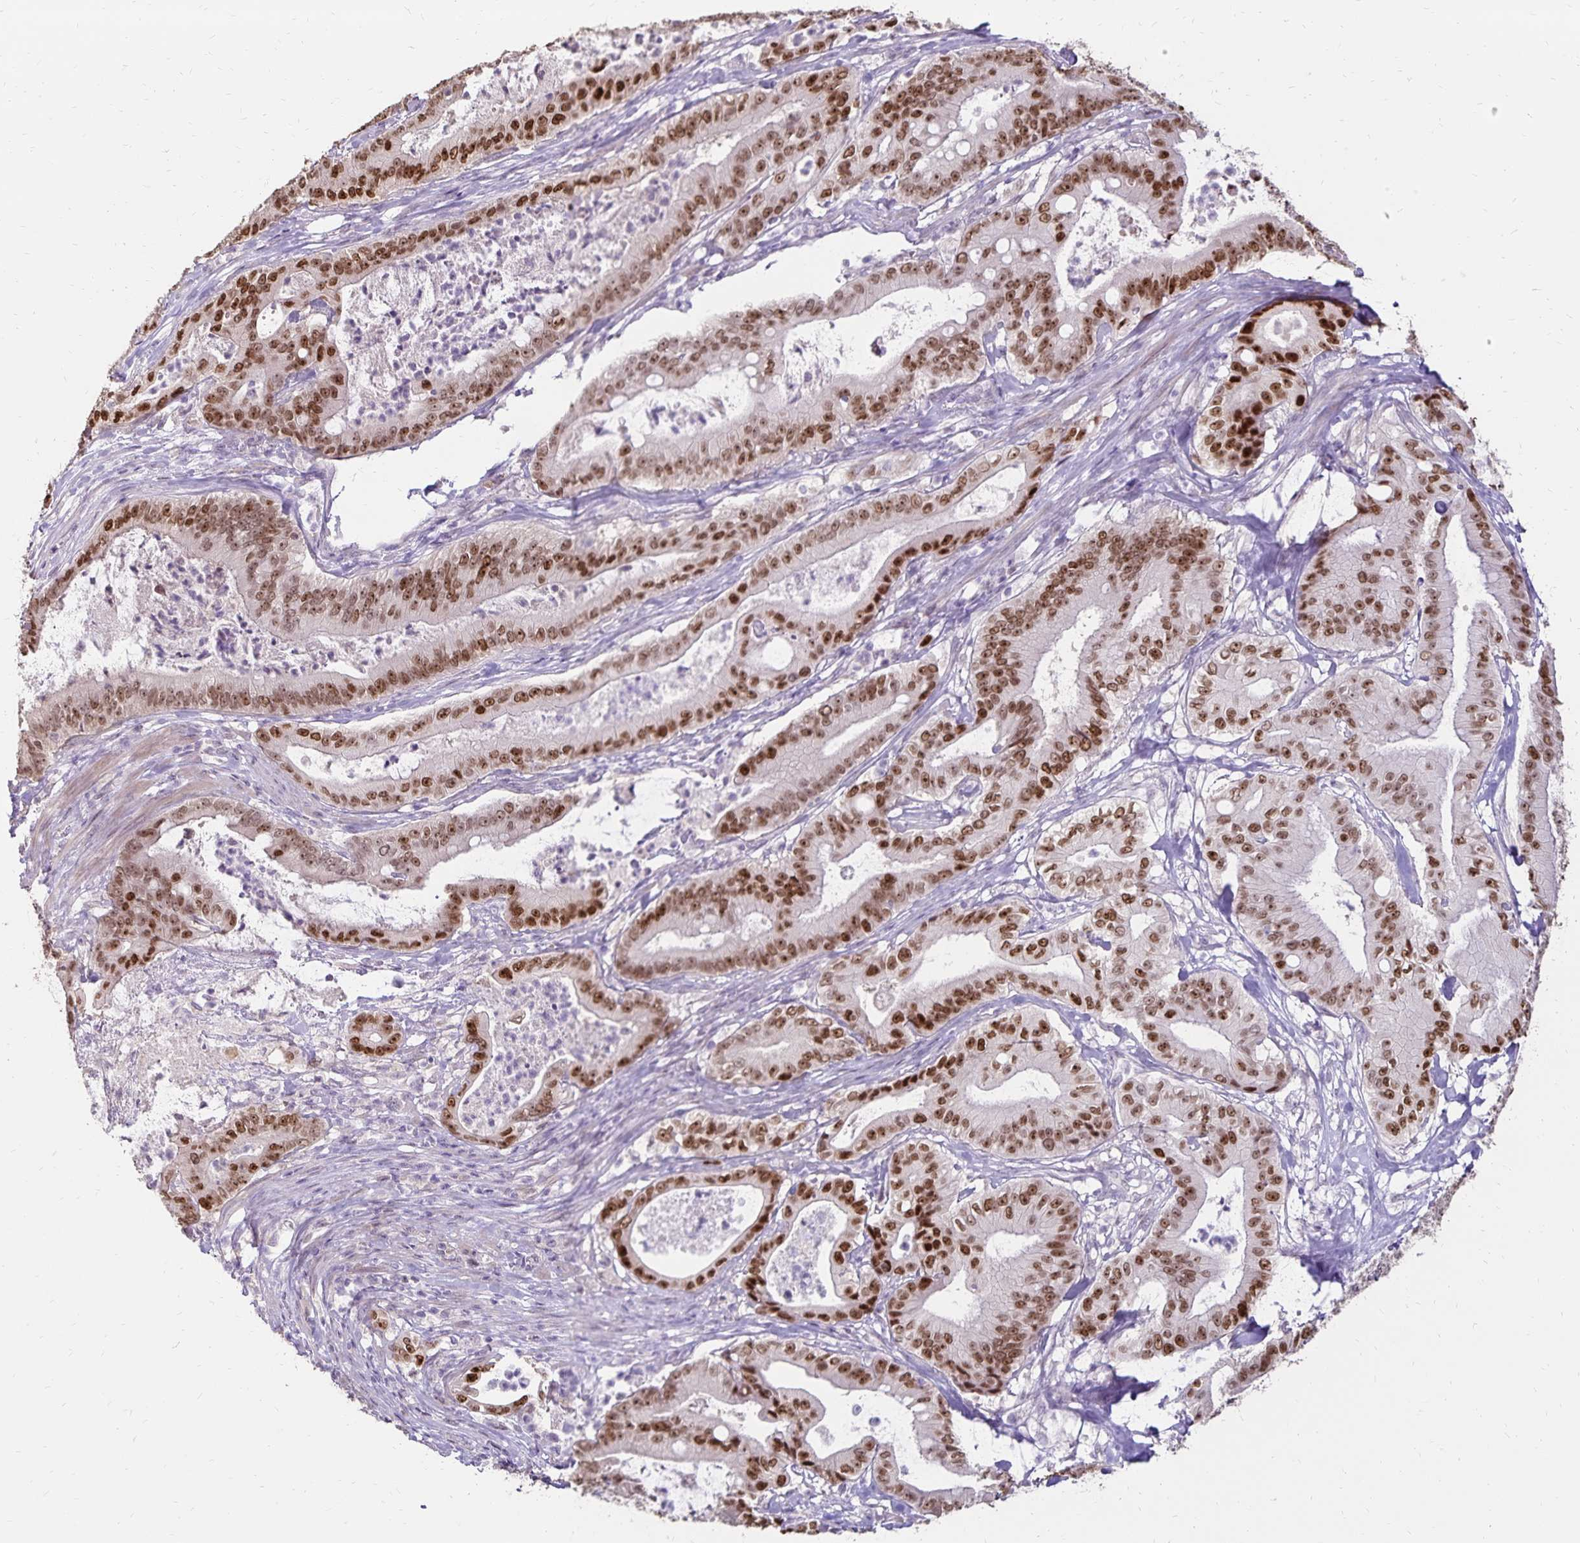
{"staining": {"intensity": "strong", "quantity": ">75%", "location": "nuclear"}, "tissue": "pancreatic cancer", "cell_type": "Tumor cells", "image_type": "cancer", "snomed": [{"axis": "morphology", "description": "Adenocarcinoma, NOS"}, {"axis": "topography", "description": "Pancreas"}], "caption": "Strong nuclear expression for a protein is appreciated in about >75% of tumor cells of pancreatic cancer using immunohistochemistry (IHC).", "gene": "POLB", "patient": {"sex": "male", "age": 71}}